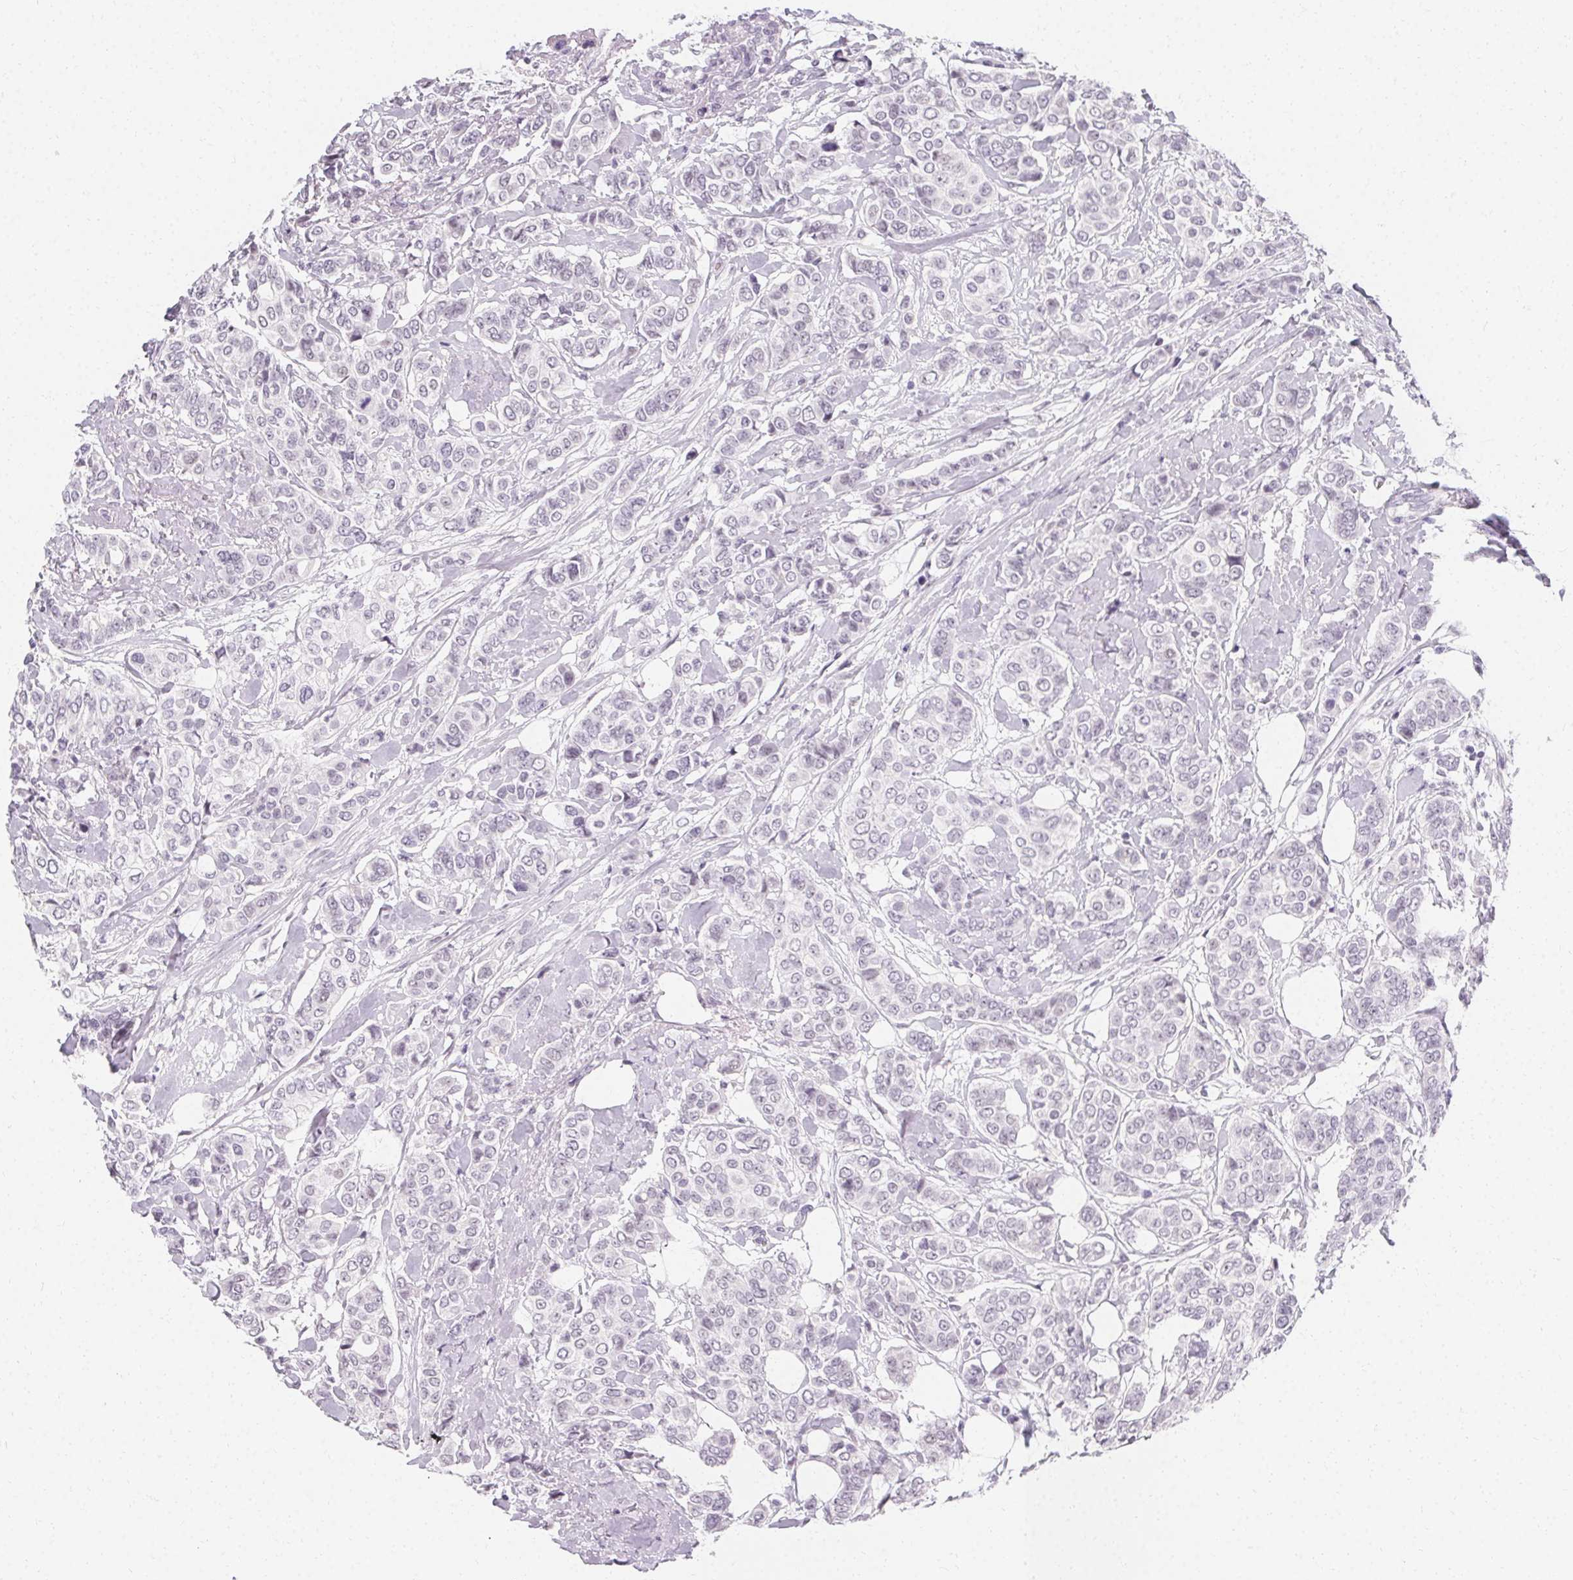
{"staining": {"intensity": "negative", "quantity": "none", "location": "none"}, "tissue": "breast cancer", "cell_type": "Tumor cells", "image_type": "cancer", "snomed": [{"axis": "morphology", "description": "Lobular carcinoma"}, {"axis": "topography", "description": "Breast"}], "caption": "Immunohistochemical staining of human breast lobular carcinoma reveals no significant staining in tumor cells. The staining was performed using DAB to visualize the protein expression in brown, while the nuclei were stained in blue with hematoxylin (Magnification: 20x).", "gene": "SYNPR", "patient": {"sex": "female", "age": 51}}